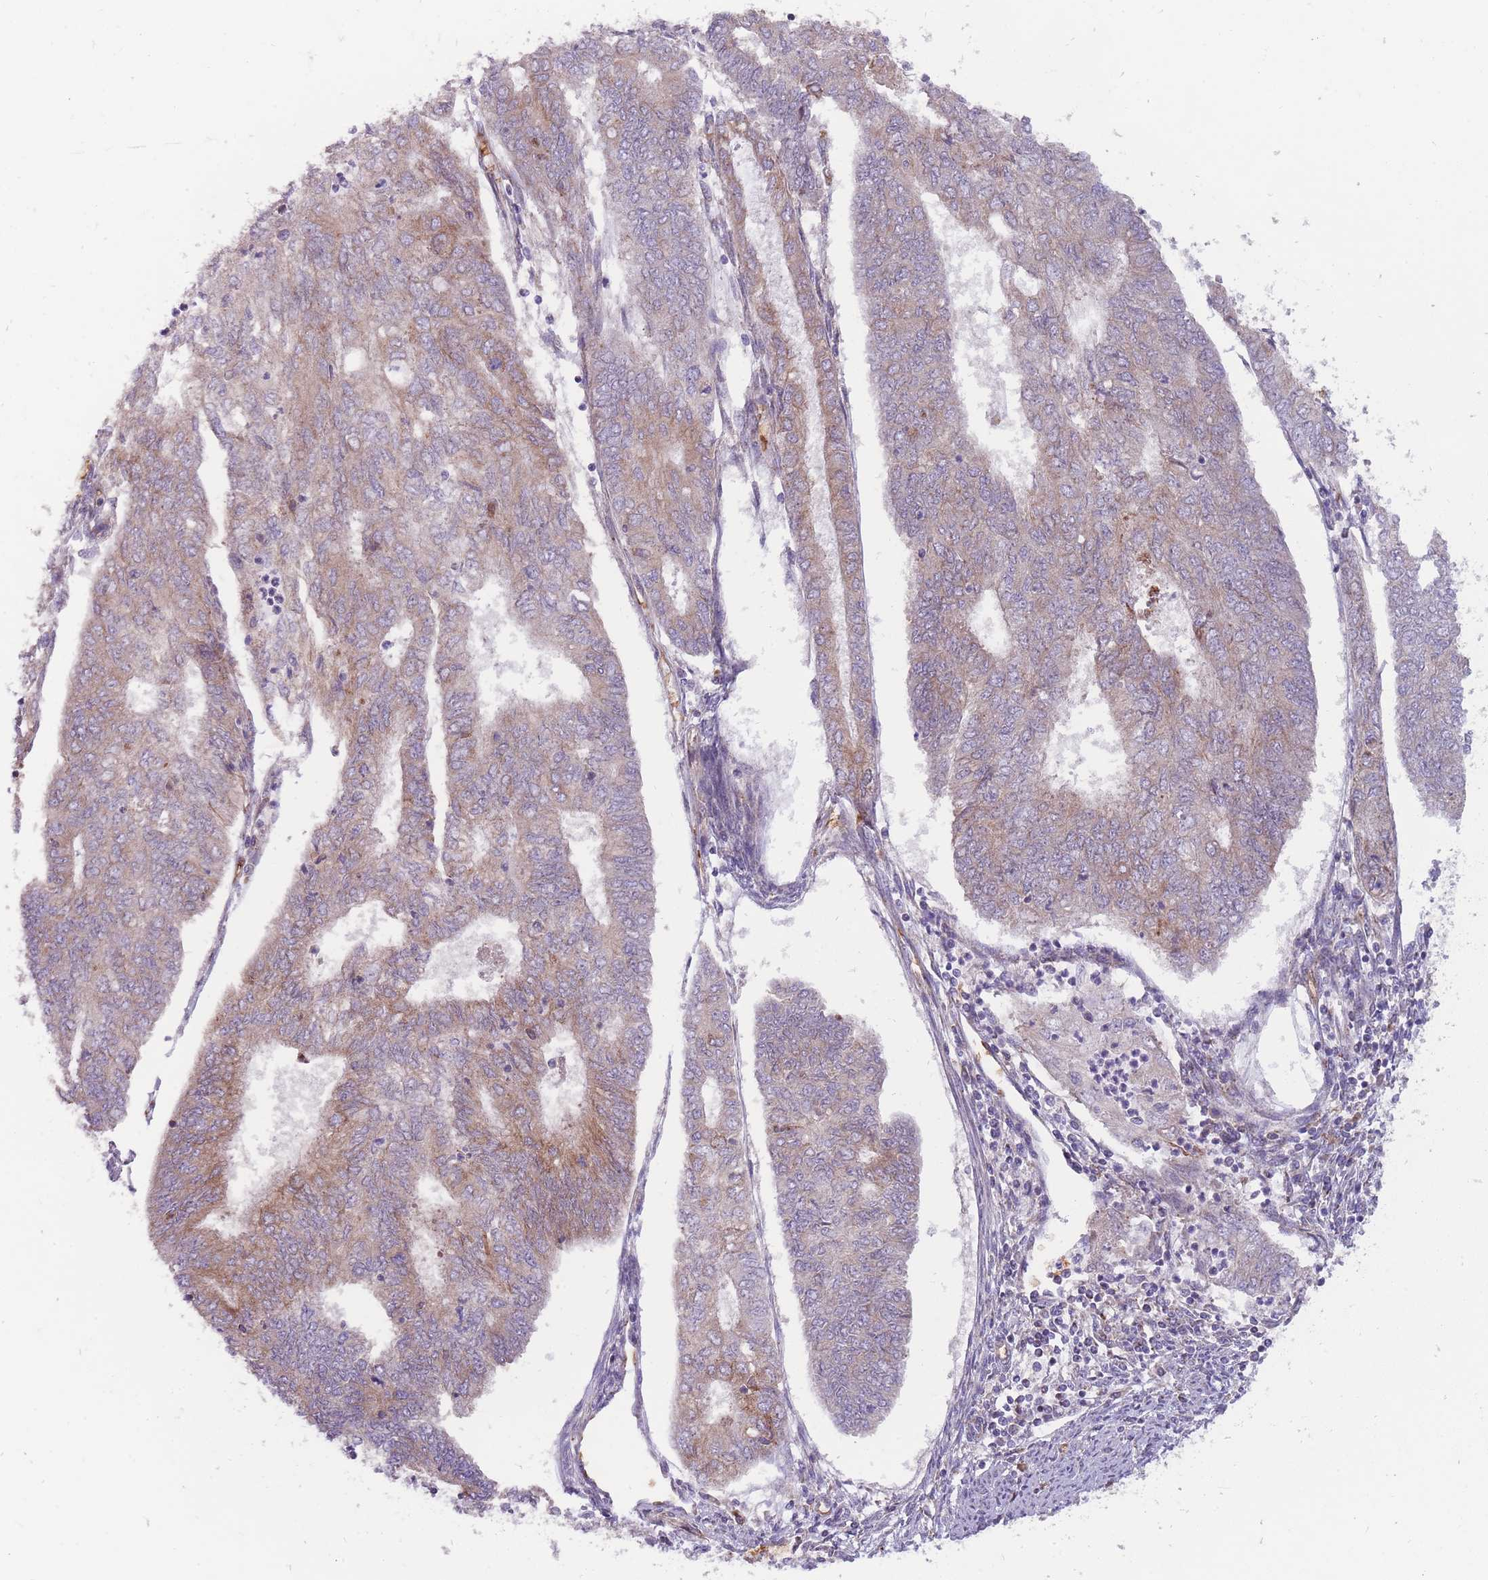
{"staining": {"intensity": "moderate", "quantity": "<25%", "location": "cytoplasmic/membranous"}, "tissue": "endometrial cancer", "cell_type": "Tumor cells", "image_type": "cancer", "snomed": [{"axis": "morphology", "description": "Adenocarcinoma, NOS"}, {"axis": "topography", "description": "Endometrium"}], "caption": "Endometrial cancer (adenocarcinoma) tissue exhibits moderate cytoplasmic/membranous positivity in approximately <25% of tumor cells", "gene": "ANKRD10", "patient": {"sex": "female", "age": 68}}